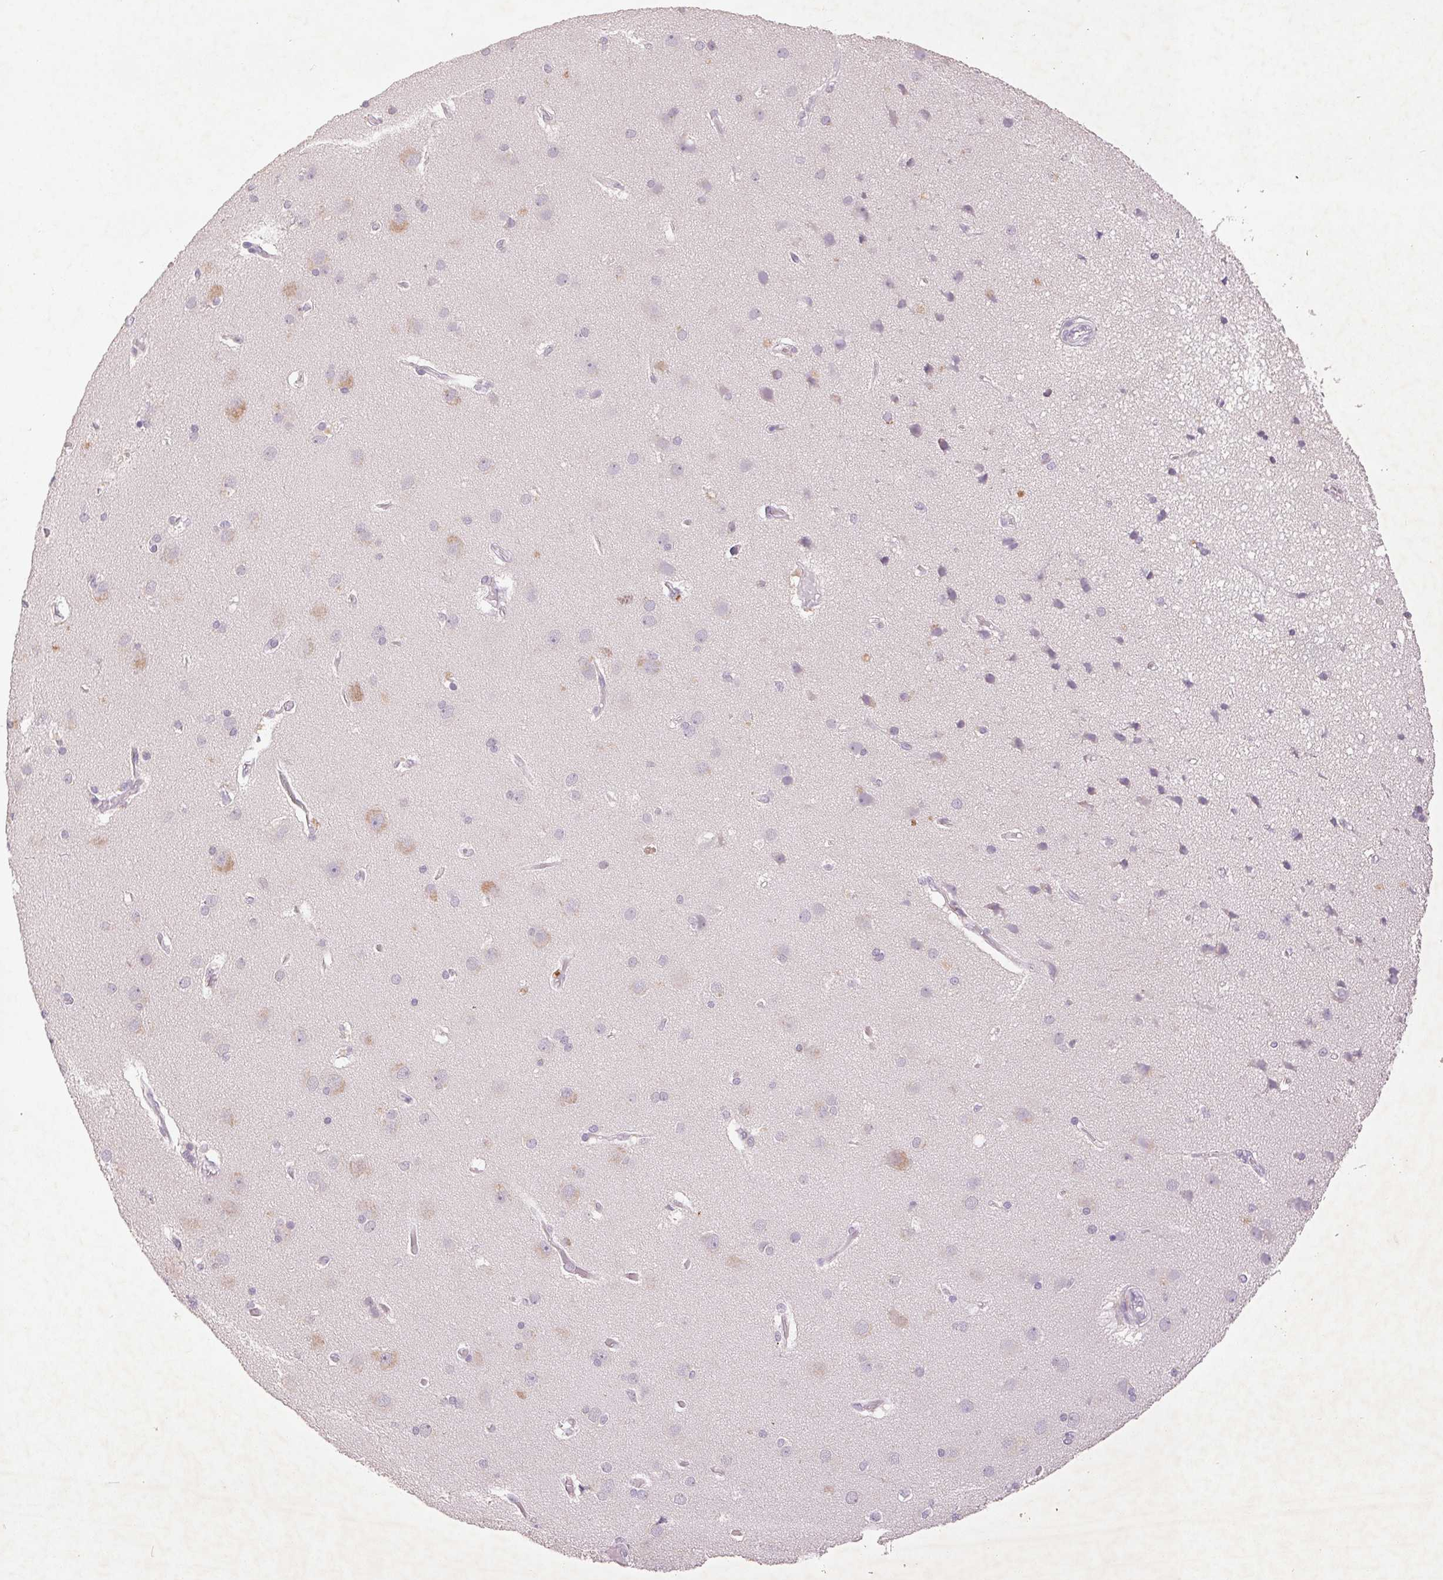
{"staining": {"intensity": "negative", "quantity": "none", "location": "none"}, "tissue": "cerebral cortex", "cell_type": "Endothelial cells", "image_type": "normal", "snomed": [{"axis": "morphology", "description": "Normal tissue, NOS"}, {"axis": "morphology", "description": "Glioma, malignant, High grade"}, {"axis": "topography", "description": "Cerebral cortex"}], "caption": "DAB (3,3'-diaminobenzidine) immunohistochemical staining of unremarkable human cerebral cortex demonstrates no significant expression in endothelial cells. (DAB IHC with hematoxylin counter stain).", "gene": "FAM168B", "patient": {"sex": "male", "age": 71}}